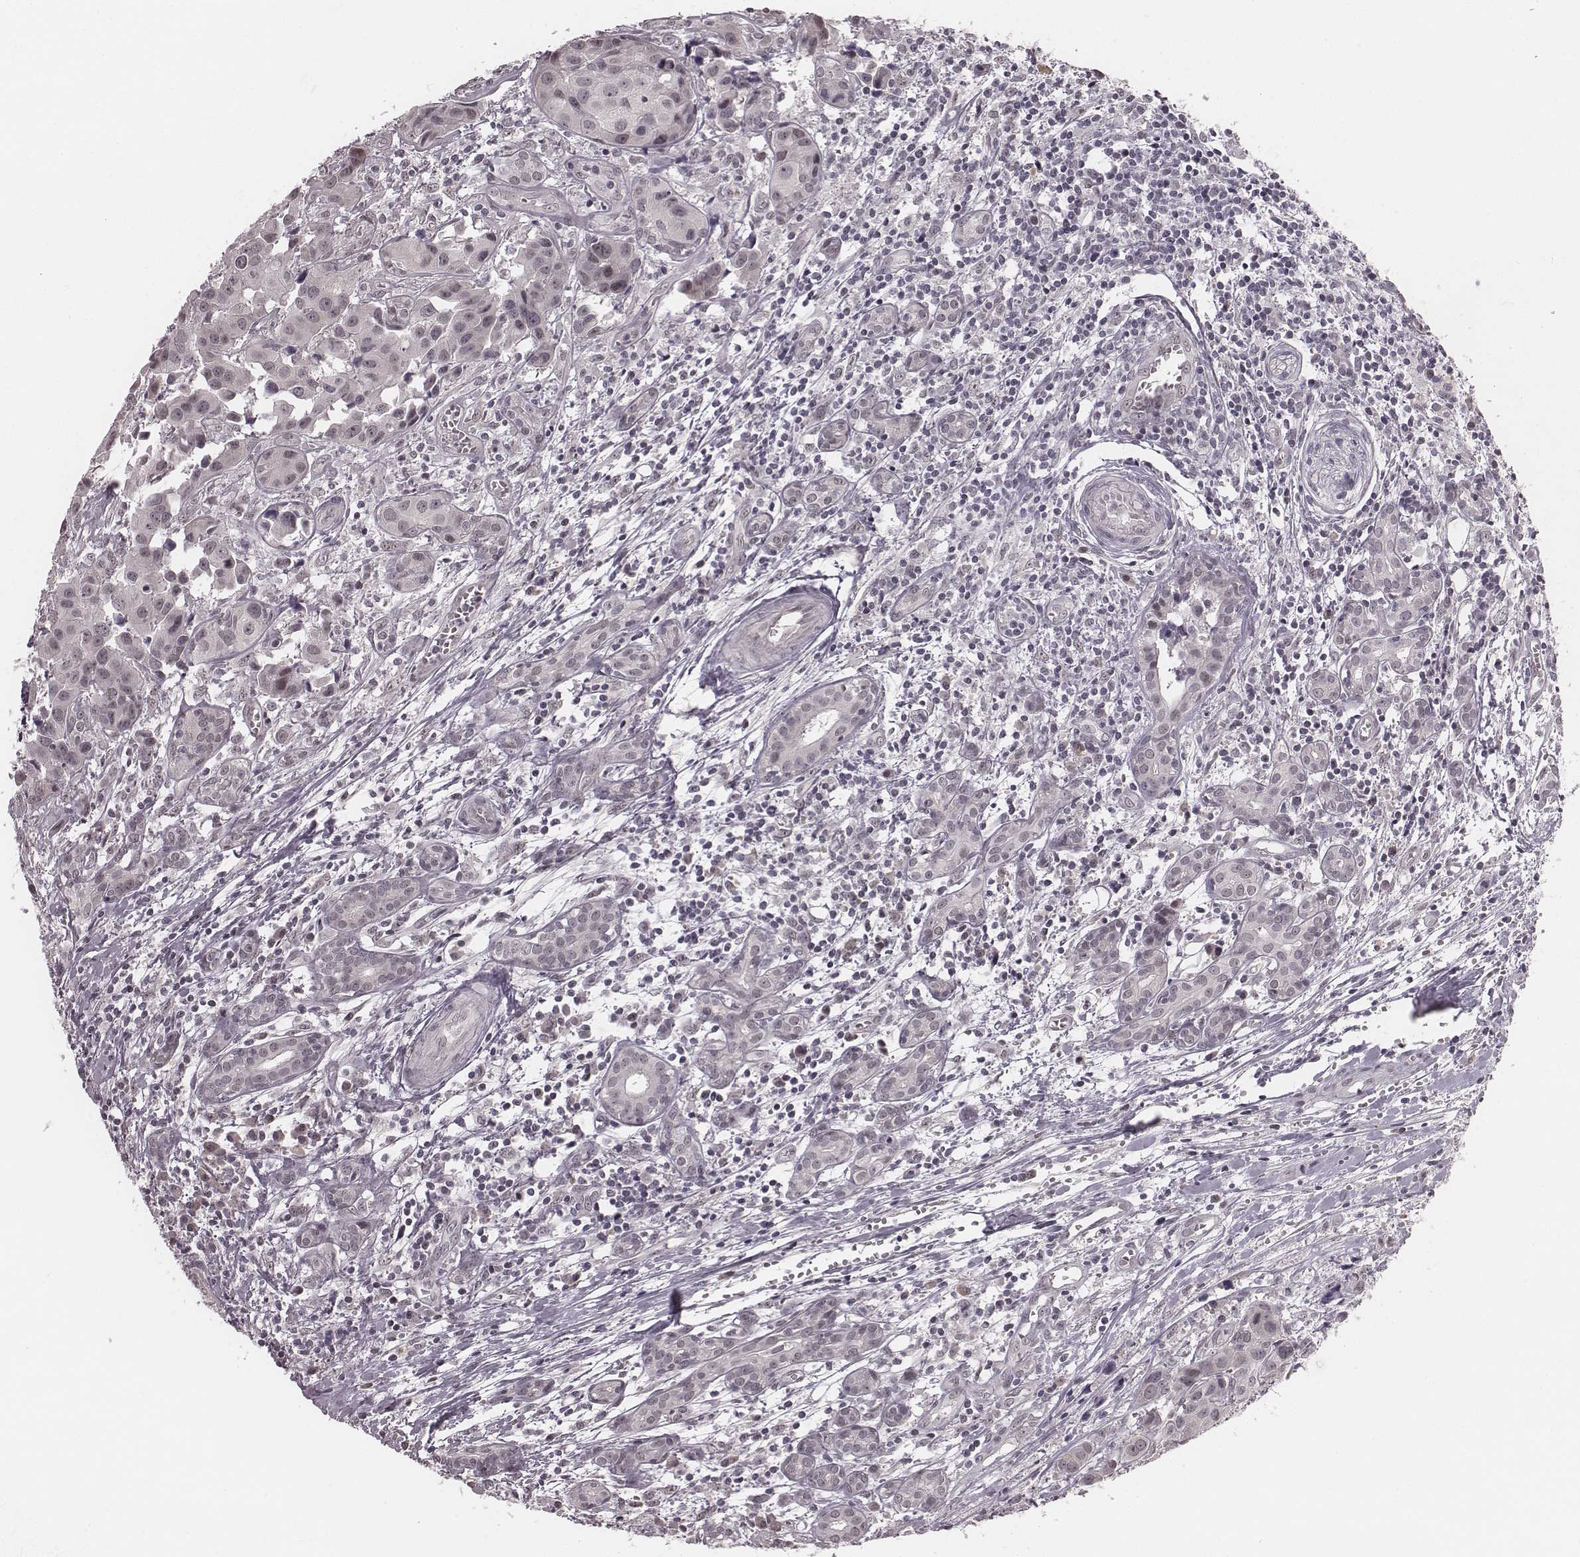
{"staining": {"intensity": "negative", "quantity": "none", "location": "none"}, "tissue": "head and neck cancer", "cell_type": "Tumor cells", "image_type": "cancer", "snomed": [{"axis": "morphology", "description": "Adenocarcinoma, NOS"}, {"axis": "topography", "description": "Head-Neck"}], "caption": "Immunohistochemical staining of human head and neck cancer (adenocarcinoma) reveals no significant staining in tumor cells.", "gene": "RPGRIP1", "patient": {"sex": "male", "age": 76}}